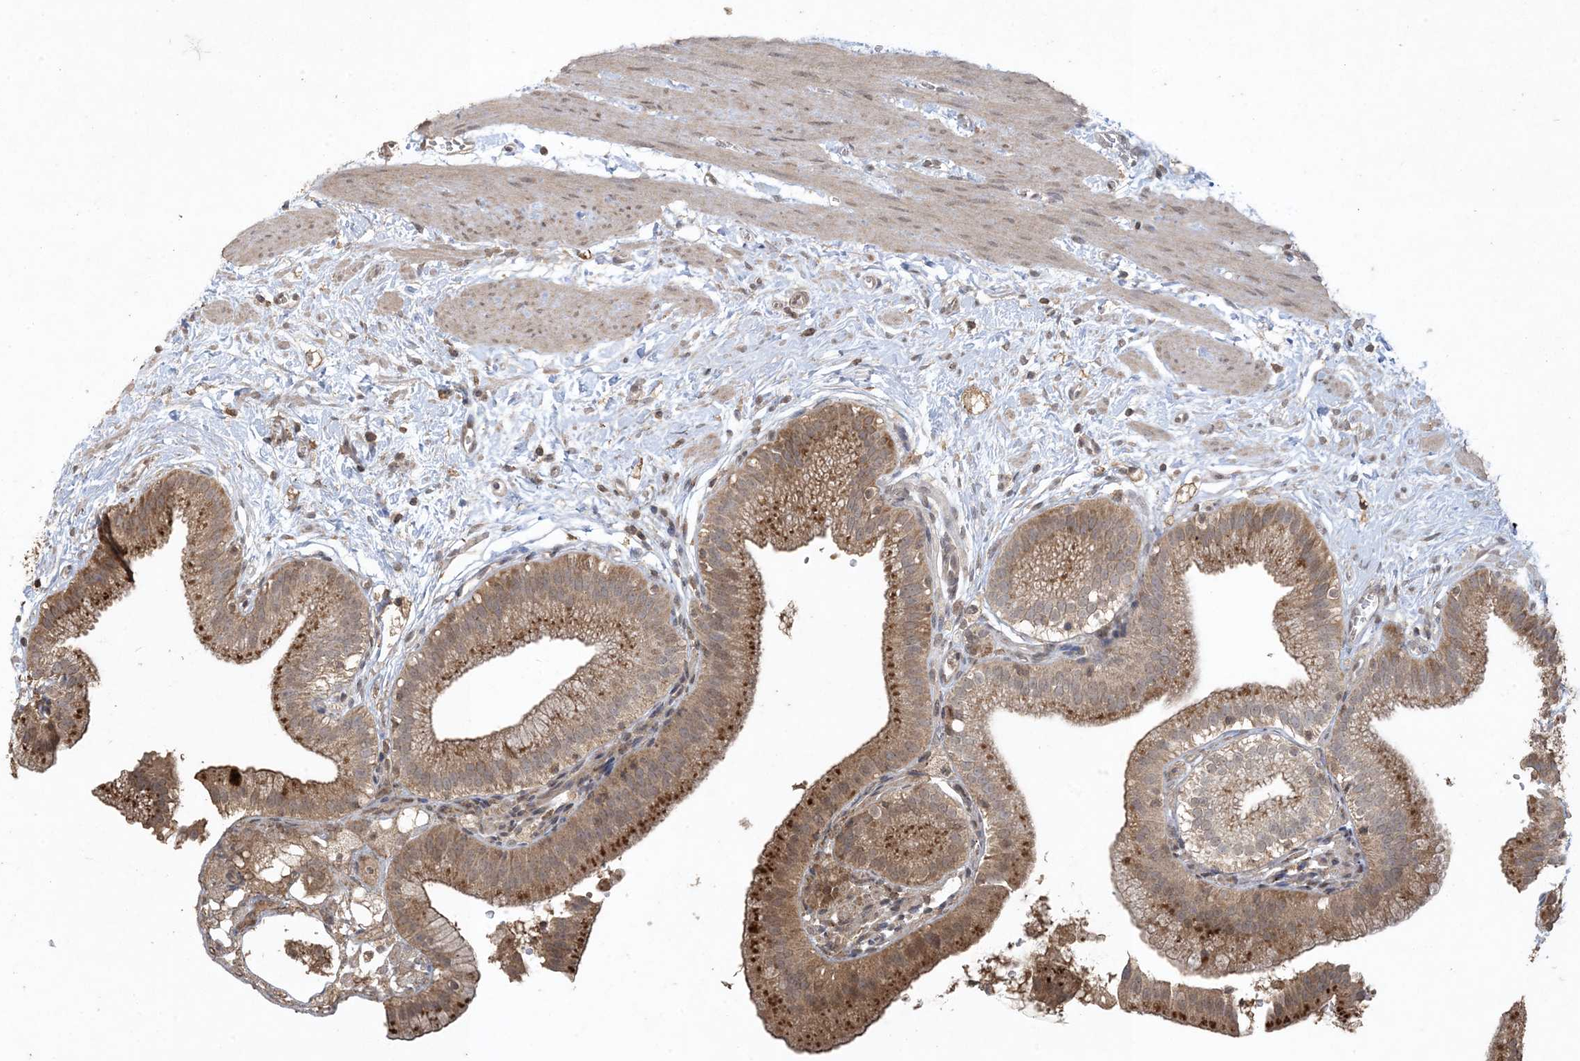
{"staining": {"intensity": "moderate", "quantity": ">75%", "location": "cytoplasmic/membranous"}, "tissue": "gallbladder", "cell_type": "Glandular cells", "image_type": "normal", "snomed": [{"axis": "morphology", "description": "Normal tissue, NOS"}, {"axis": "topography", "description": "Gallbladder"}], "caption": "A brown stain shows moderate cytoplasmic/membranous staining of a protein in glandular cells of unremarkable gallbladder.", "gene": "EFCAB8", "patient": {"sex": "male", "age": 55}}